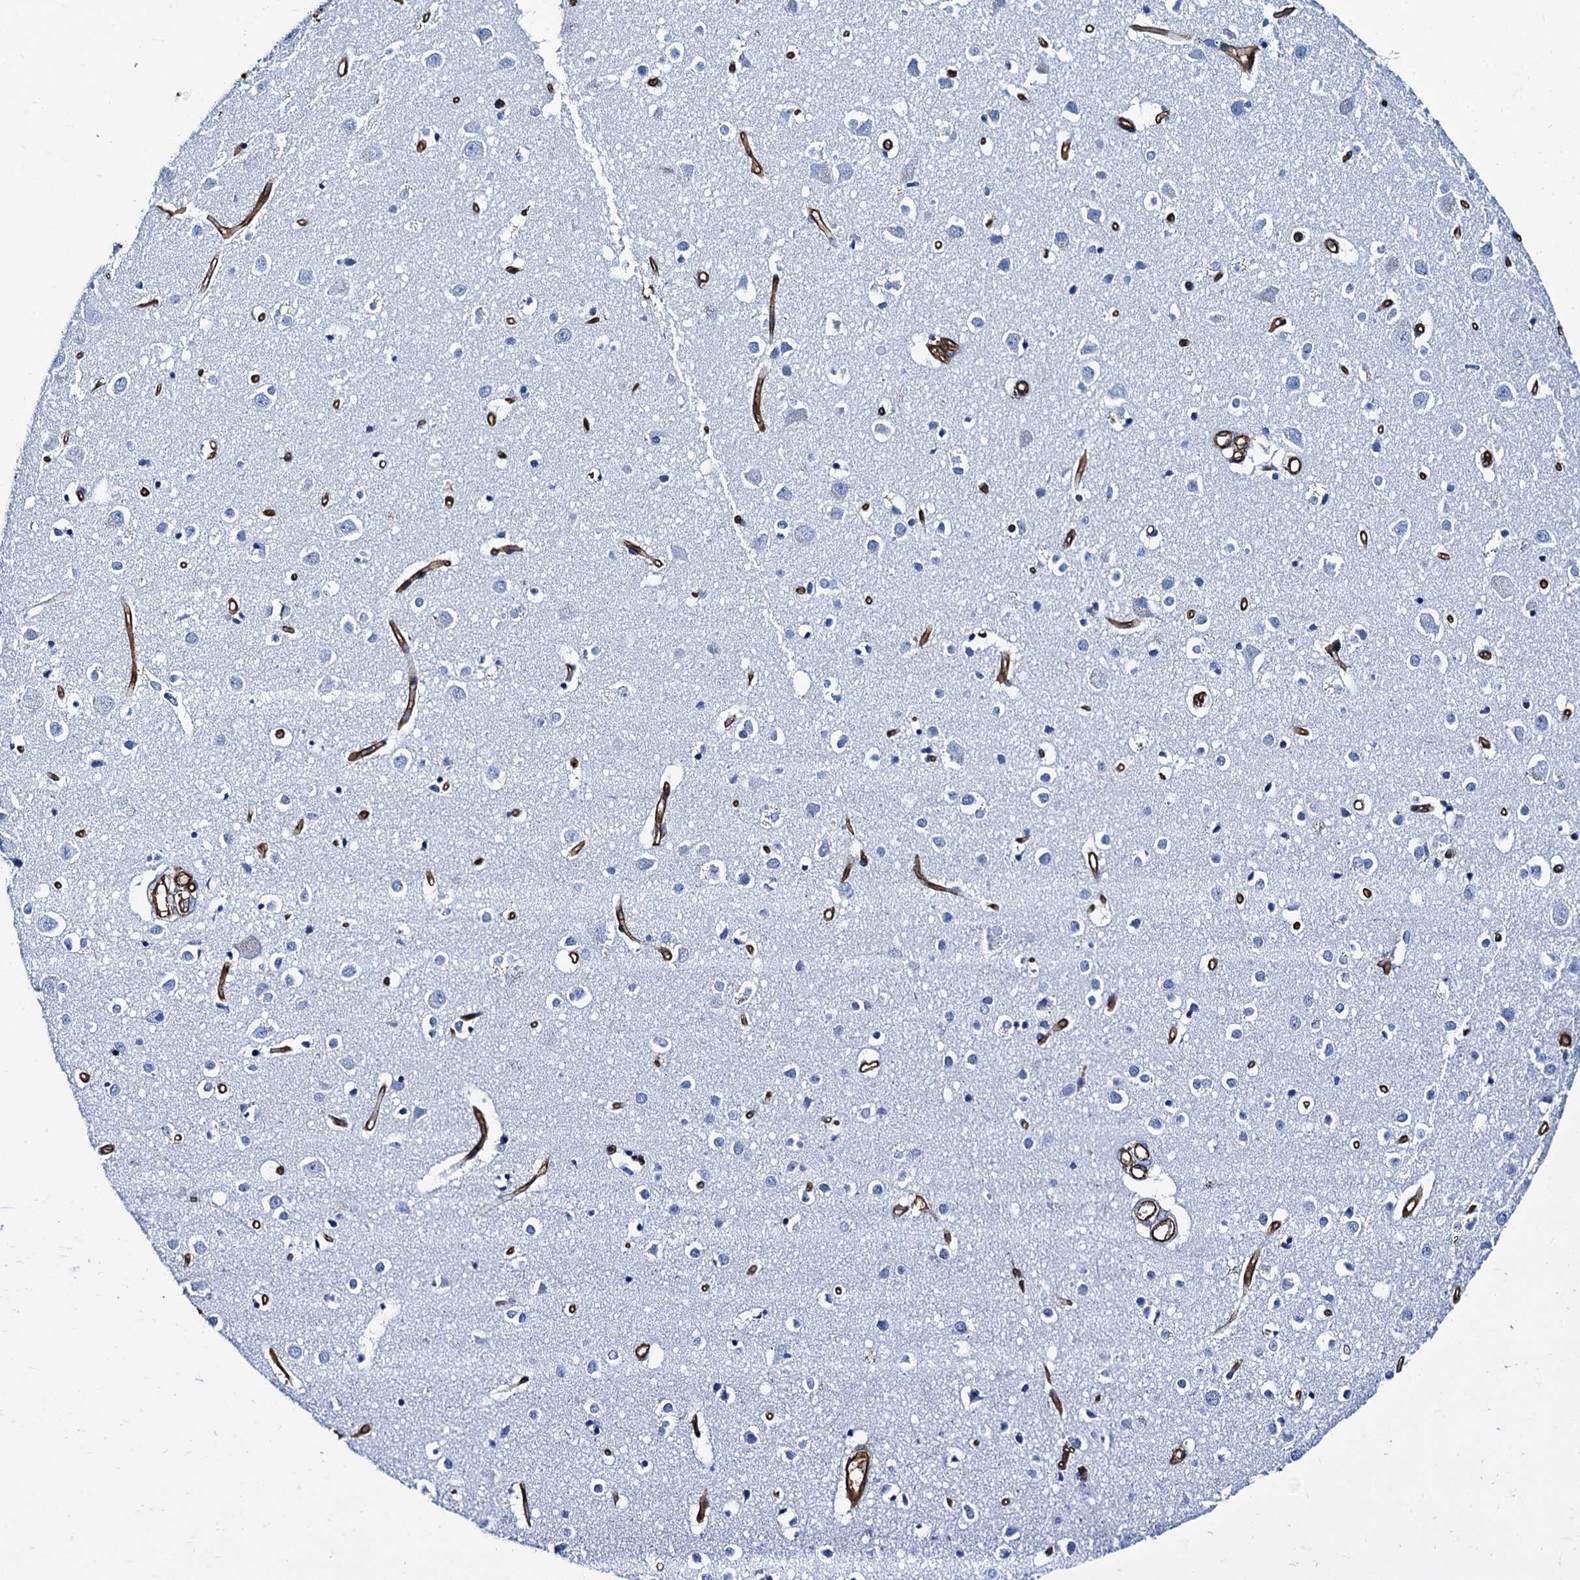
{"staining": {"intensity": "strong", "quantity": ">75%", "location": "cytoplasmic/membranous"}, "tissue": "cerebral cortex", "cell_type": "Endothelial cells", "image_type": "normal", "snomed": [{"axis": "morphology", "description": "Normal tissue, NOS"}, {"axis": "topography", "description": "Cerebral cortex"}], "caption": "Brown immunohistochemical staining in normal human cerebral cortex displays strong cytoplasmic/membranous positivity in about >75% of endothelial cells. (DAB IHC, brown staining for protein, blue staining for nuclei).", "gene": "CAVIN2", "patient": {"sex": "female", "age": 64}}